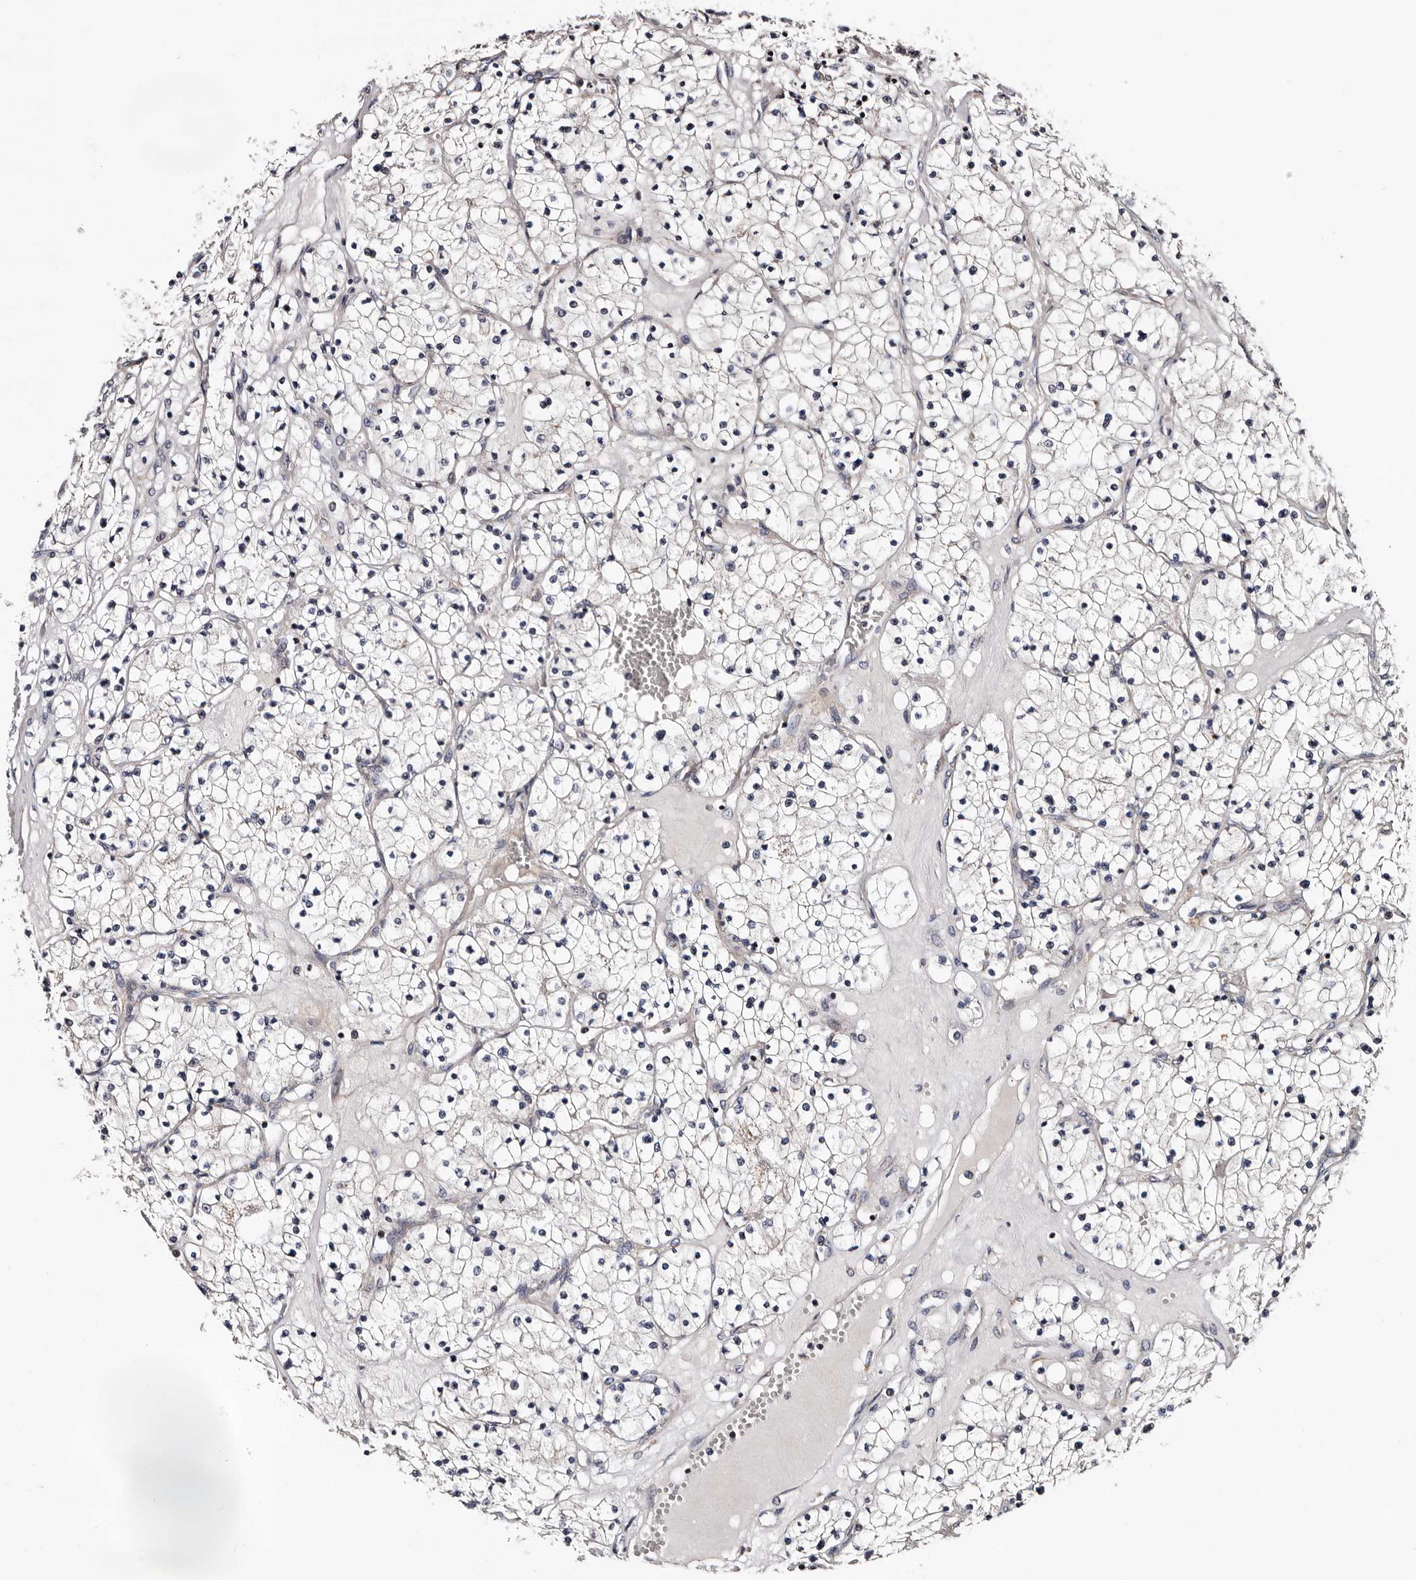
{"staining": {"intensity": "negative", "quantity": "none", "location": "none"}, "tissue": "renal cancer", "cell_type": "Tumor cells", "image_type": "cancer", "snomed": [{"axis": "morphology", "description": "Normal tissue, NOS"}, {"axis": "morphology", "description": "Adenocarcinoma, NOS"}, {"axis": "topography", "description": "Kidney"}], "caption": "IHC image of human renal adenocarcinoma stained for a protein (brown), which reveals no expression in tumor cells.", "gene": "TAF4B", "patient": {"sex": "male", "age": 68}}